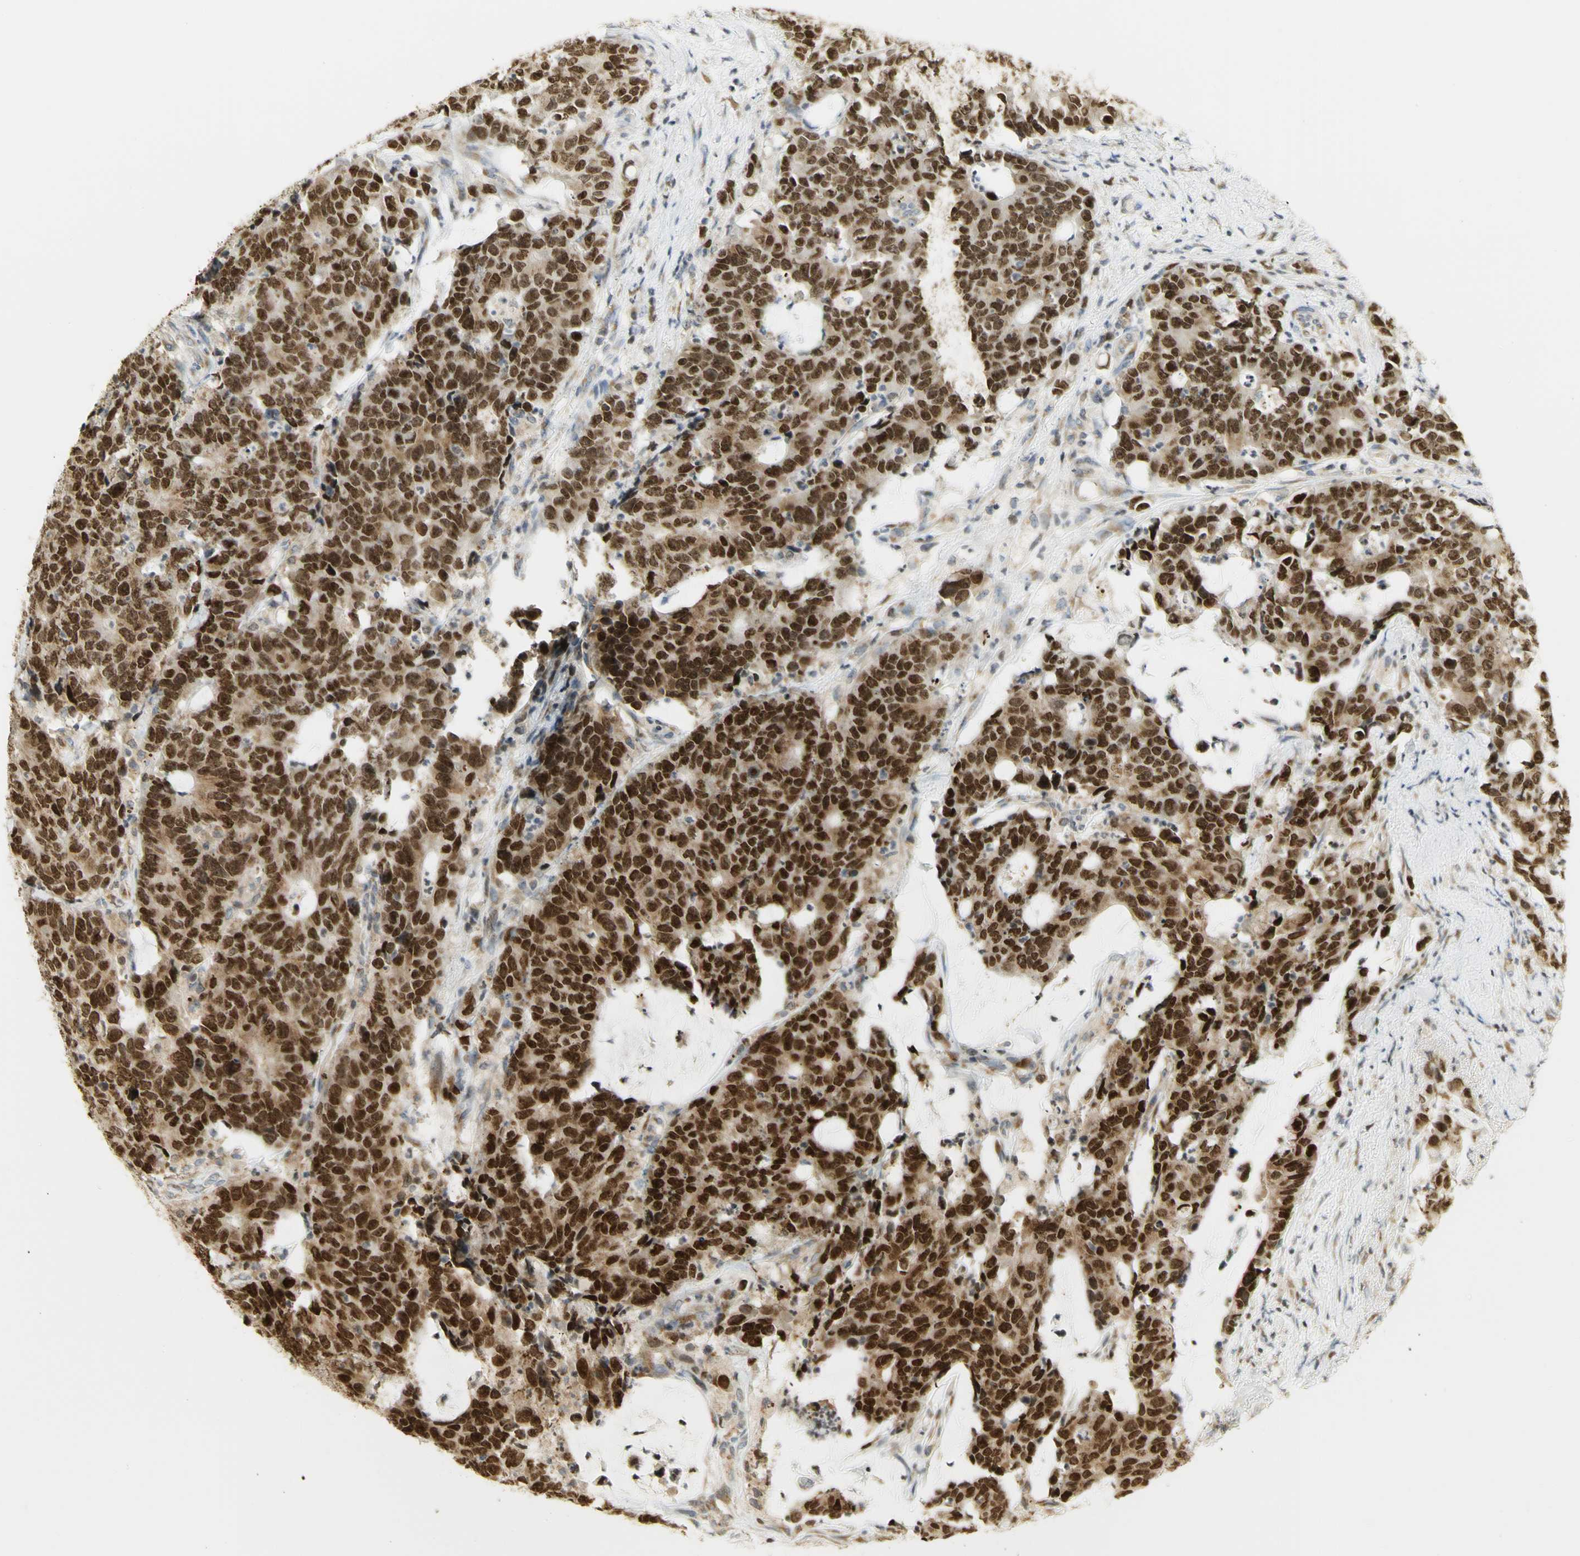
{"staining": {"intensity": "strong", "quantity": ">75%", "location": "nuclear"}, "tissue": "colorectal cancer", "cell_type": "Tumor cells", "image_type": "cancer", "snomed": [{"axis": "morphology", "description": "Adenocarcinoma, NOS"}, {"axis": "topography", "description": "Colon"}], "caption": "Approximately >75% of tumor cells in colorectal cancer (adenocarcinoma) reveal strong nuclear protein positivity as visualized by brown immunohistochemical staining.", "gene": "KIF11", "patient": {"sex": "female", "age": 86}}